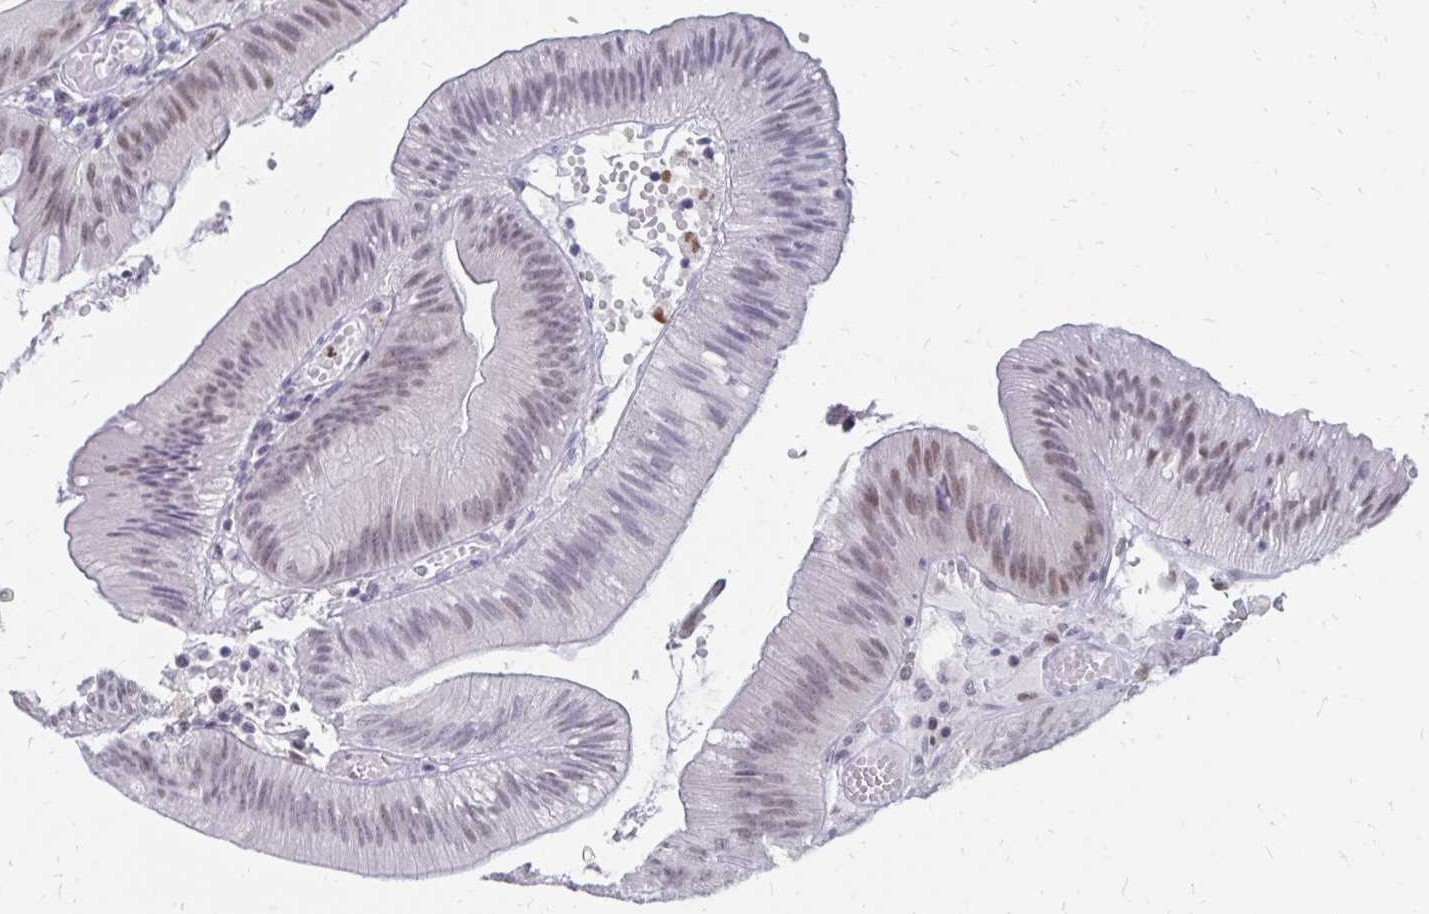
{"staining": {"intensity": "weak", "quantity": ">75%", "location": "nuclear"}, "tissue": "colorectal cancer", "cell_type": "Tumor cells", "image_type": "cancer", "snomed": [{"axis": "morphology", "description": "Adenocarcinoma, NOS"}, {"axis": "topography", "description": "Colon"}], "caption": "A histopathology image of human colorectal adenocarcinoma stained for a protein shows weak nuclear brown staining in tumor cells.", "gene": "PLK3", "patient": {"sex": "male", "age": 84}}